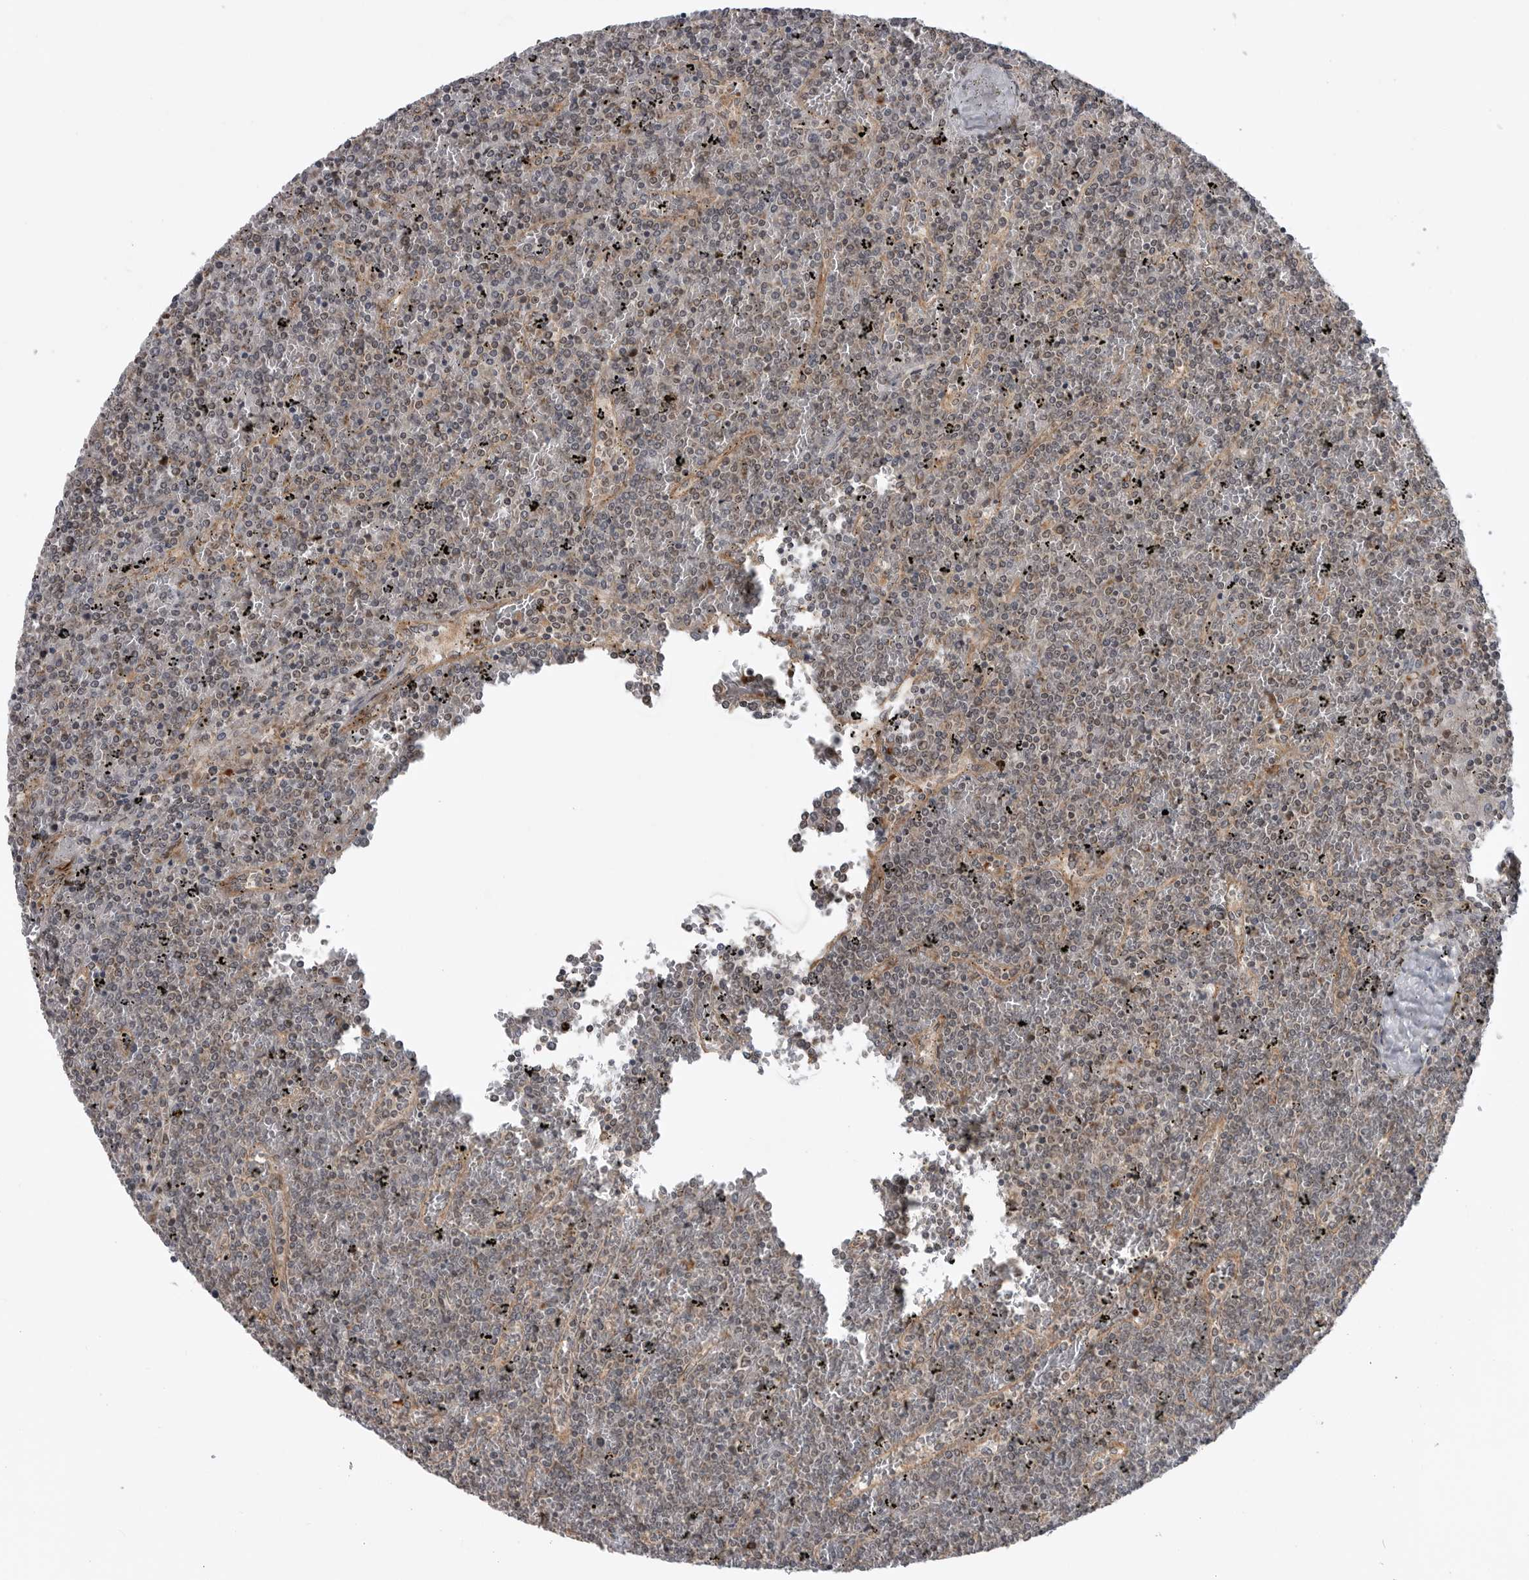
{"staining": {"intensity": "negative", "quantity": "none", "location": "none"}, "tissue": "lymphoma", "cell_type": "Tumor cells", "image_type": "cancer", "snomed": [{"axis": "morphology", "description": "Malignant lymphoma, non-Hodgkin's type, Low grade"}, {"axis": "topography", "description": "Spleen"}], "caption": "Histopathology image shows no protein staining in tumor cells of lymphoma tissue.", "gene": "FAAP100", "patient": {"sex": "female", "age": 19}}